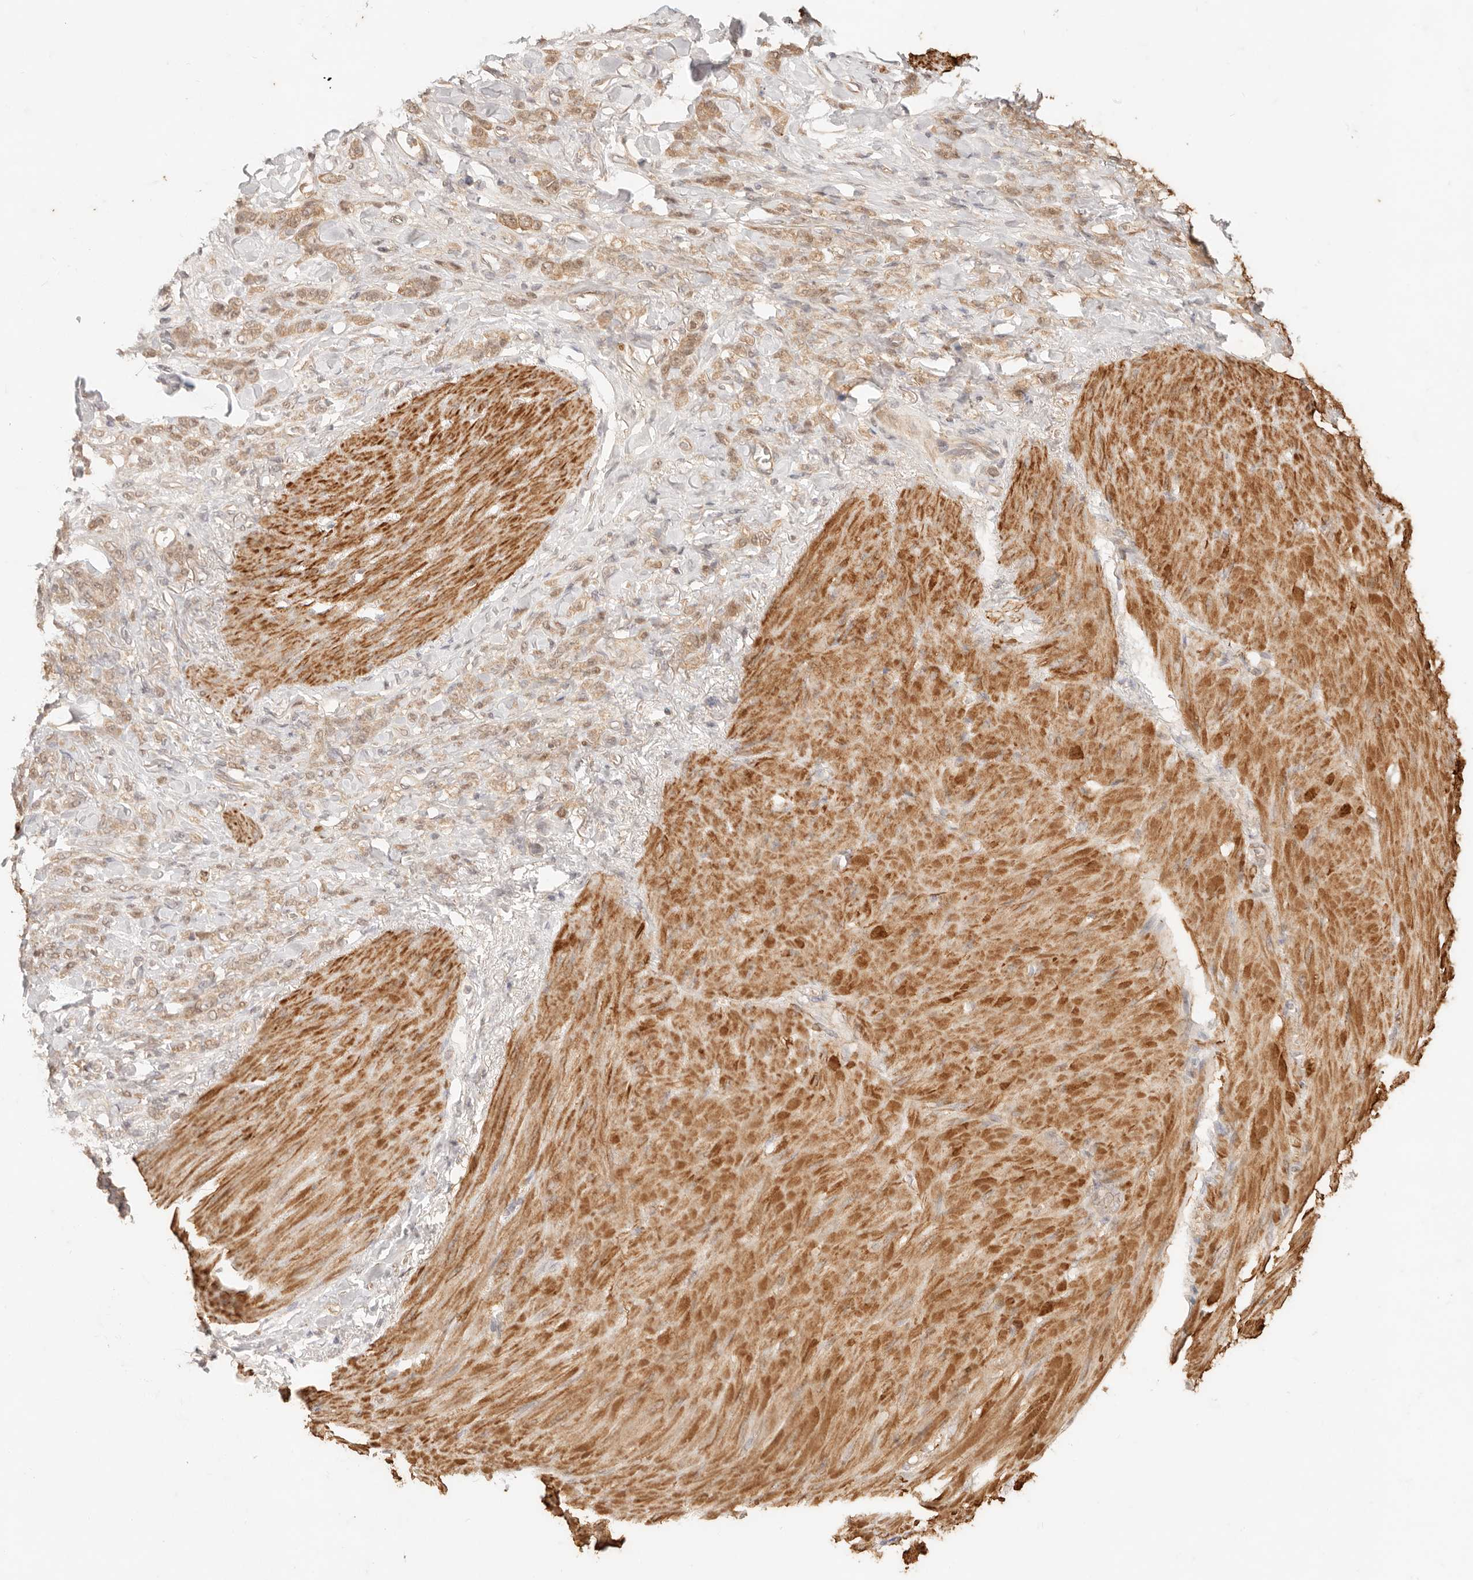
{"staining": {"intensity": "weak", "quantity": ">75%", "location": "cytoplasmic/membranous"}, "tissue": "stomach cancer", "cell_type": "Tumor cells", "image_type": "cancer", "snomed": [{"axis": "morphology", "description": "Normal tissue, NOS"}, {"axis": "morphology", "description": "Adenocarcinoma, NOS"}, {"axis": "topography", "description": "Stomach"}], "caption": "High-magnification brightfield microscopy of stomach cancer stained with DAB (3,3'-diaminobenzidine) (brown) and counterstained with hematoxylin (blue). tumor cells exhibit weak cytoplasmic/membranous expression is seen in about>75% of cells. The protein is stained brown, and the nuclei are stained in blue (DAB IHC with brightfield microscopy, high magnification).", "gene": "TRIM11", "patient": {"sex": "male", "age": 82}}